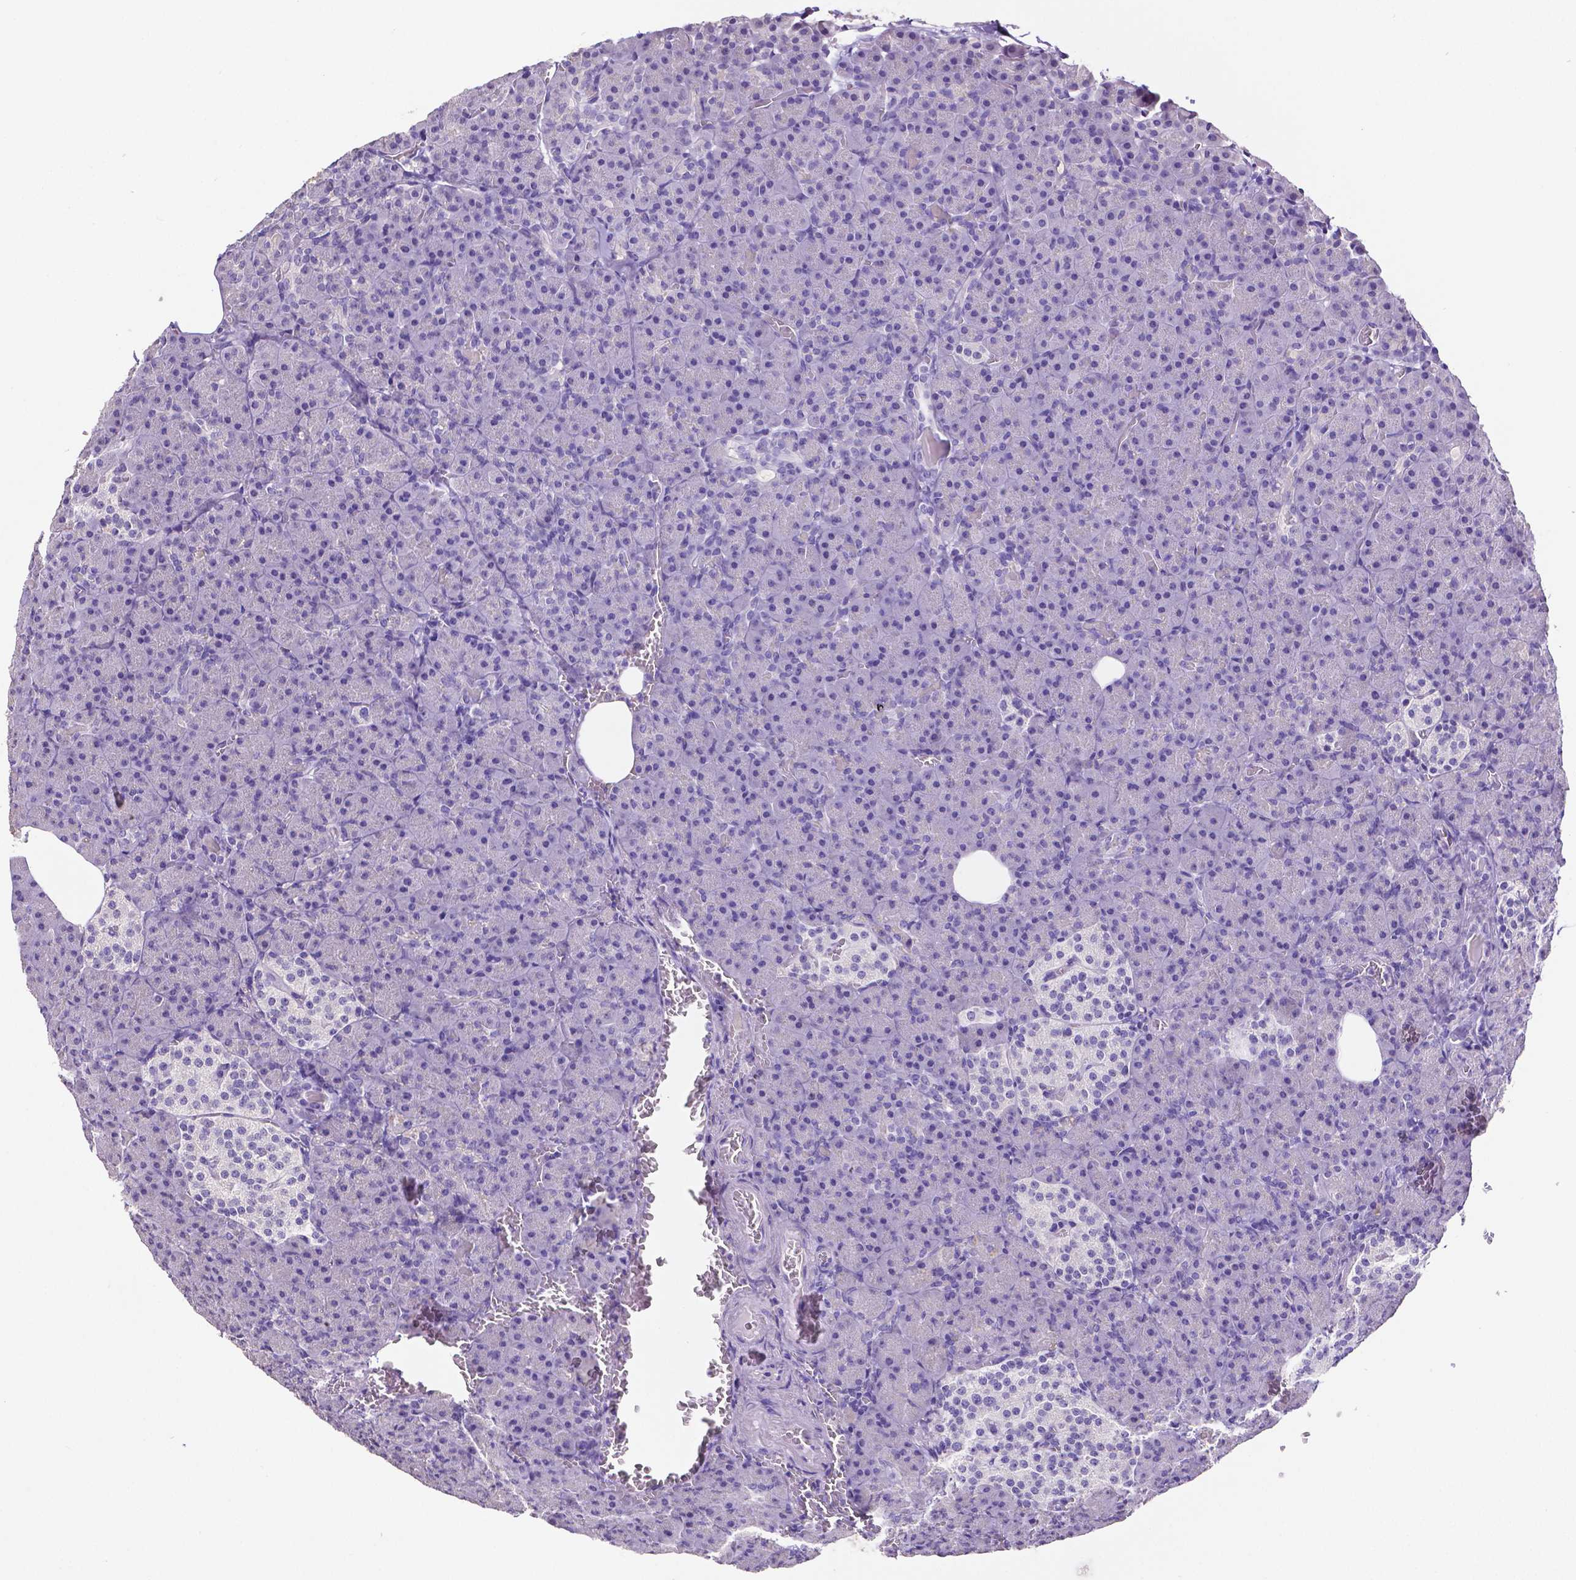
{"staining": {"intensity": "negative", "quantity": "none", "location": "none"}, "tissue": "pancreas", "cell_type": "Exocrine glandular cells", "image_type": "normal", "snomed": [{"axis": "morphology", "description": "Normal tissue, NOS"}, {"axis": "topography", "description": "Pancreas"}], "caption": "A high-resolution micrograph shows immunohistochemistry staining of benign pancreas, which reveals no significant expression in exocrine glandular cells.", "gene": "SATB2", "patient": {"sex": "female", "age": 74}}